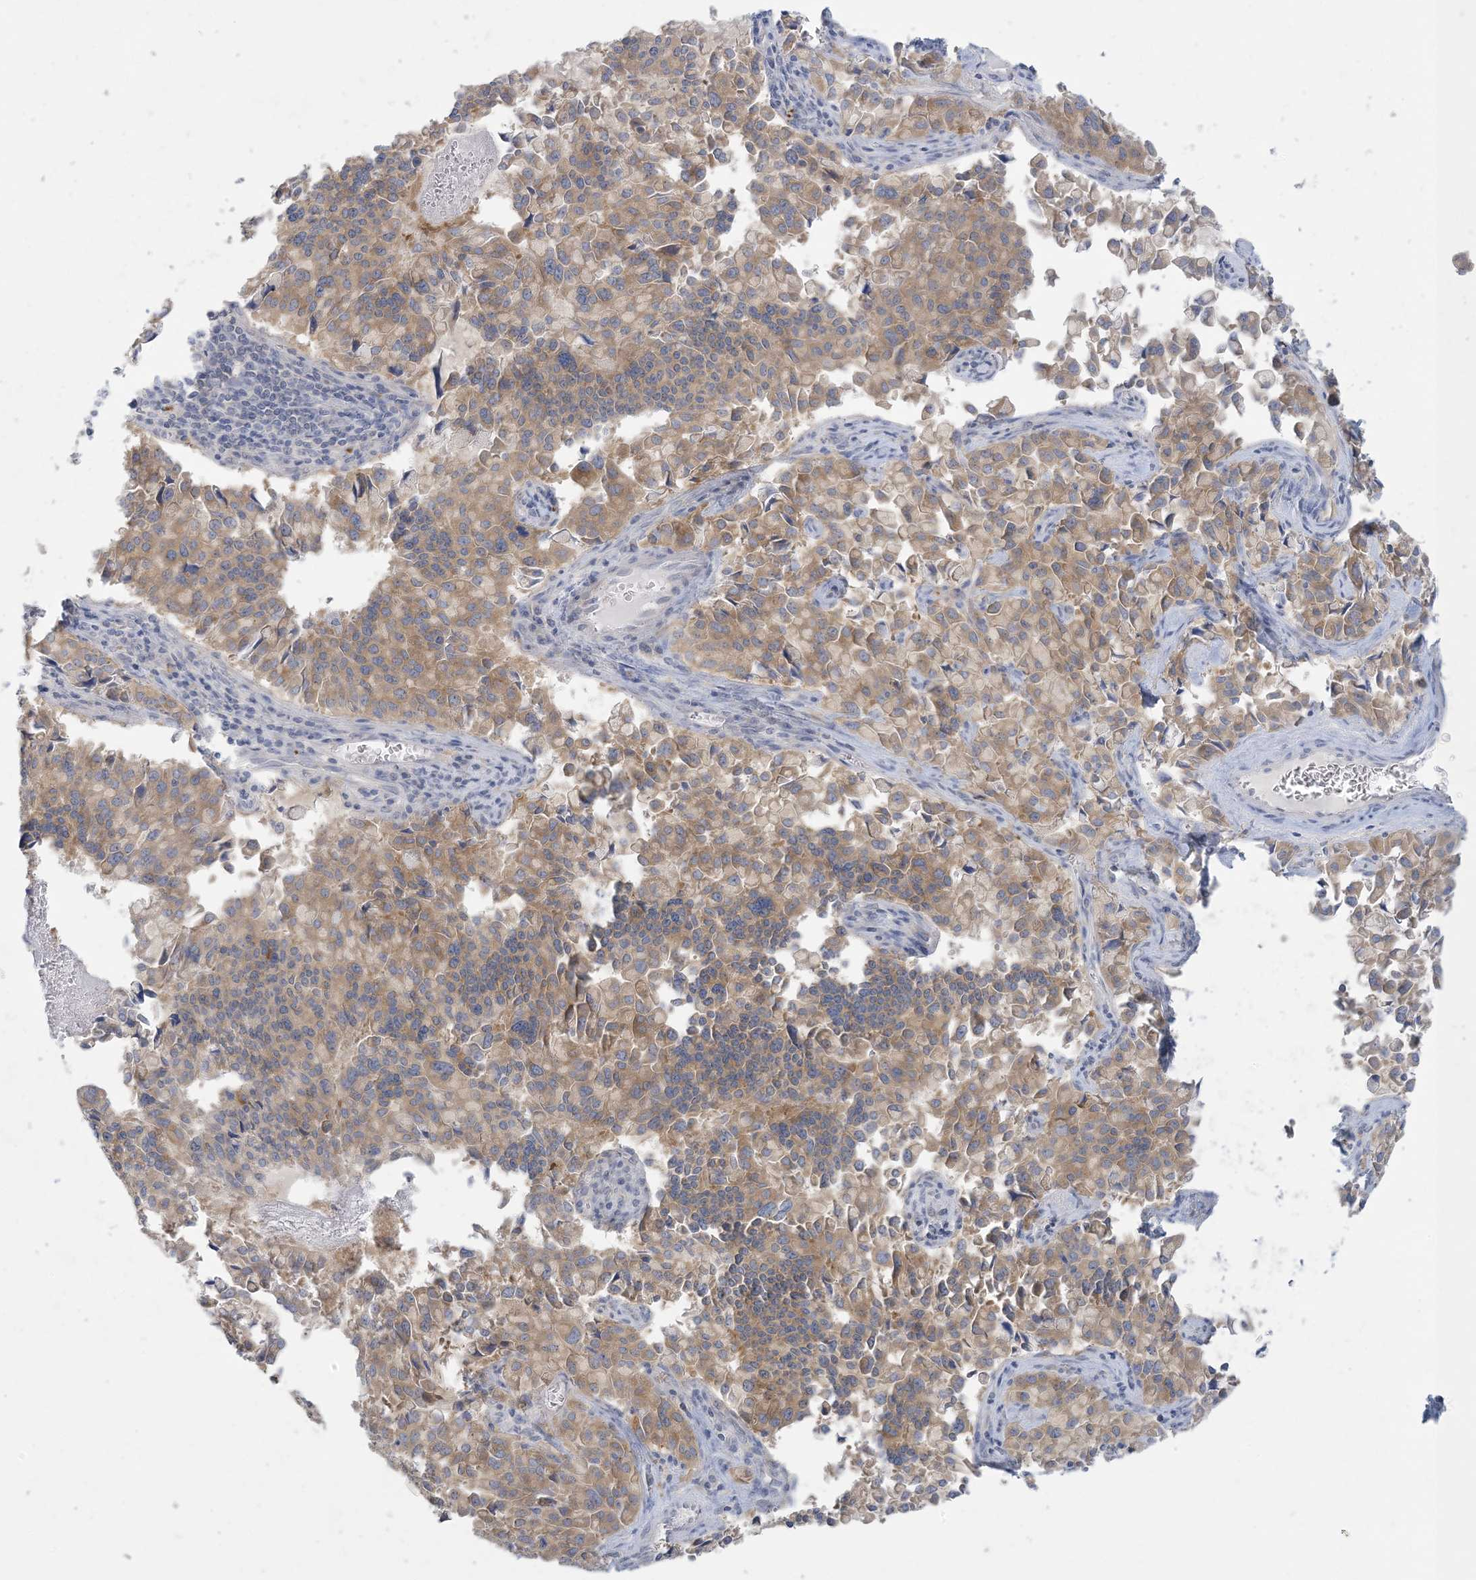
{"staining": {"intensity": "moderate", "quantity": ">75%", "location": "cytoplasmic/membranous"}, "tissue": "pancreatic cancer", "cell_type": "Tumor cells", "image_type": "cancer", "snomed": [{"axis": "morphology", "description": "Adenocarcinoma, NOS"}, {"axis": "topography", "description": "Pancreas"}], "caption": "Pancreatic adenocarcinoma stained with immunohistochemistry displays moderate cytoplasmic/membranous expression in about >75% of tumor cells.", "gene": "KIF3A", "patient": {"sex": "male", "age": 65}}